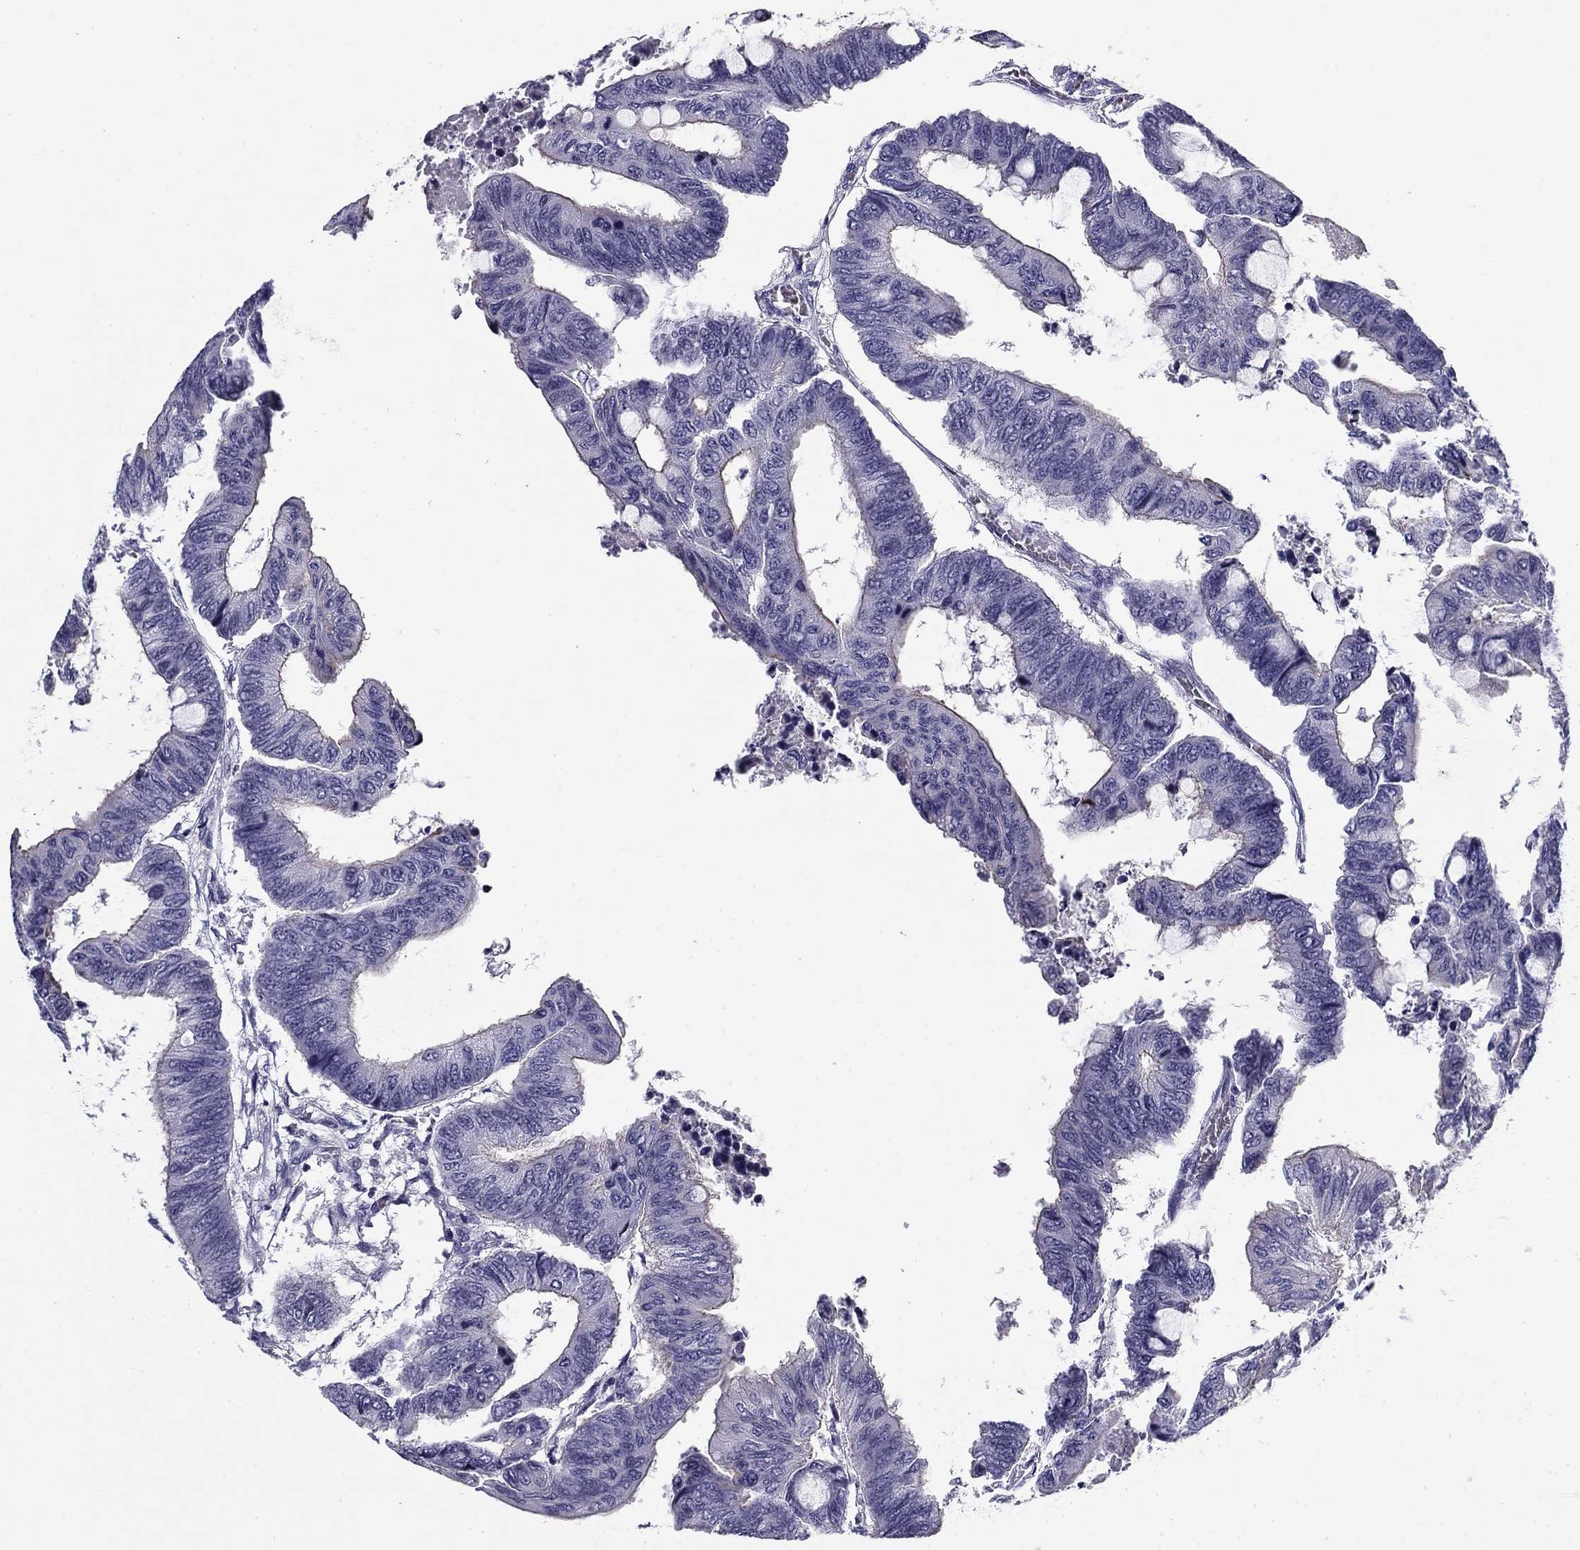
{"staining": {"intensity": "weak", "quantity": "<25%", "location": "cytoplasmic/membranous"}, "tissue": "colorectal cancer", "cell_type": "Tumor cells", "image_type": "cancer", "snomed": [{"axis": "morphology", "description": "Normal tissue, NOS"}, {"axis": "morphology", "description": "Adenocarcinoma, NOS"}, {"axis": "topography", "description": "Rectum"}, {"axis": "topography", "description": "Peripheral nerve tissue"}], "caption": "Histopathology image shows no significant protein positivity in tumor cells of colorectal cancer. Brightfield microscopy of immunohistochemistry (IHC) stained with DAB (3,3'-diaminobenzidine) (brown) and hematoxylin (blue), captured at high magnification.", "gene": "FLNC", "patient": {"sex": "male", "age": 92}}